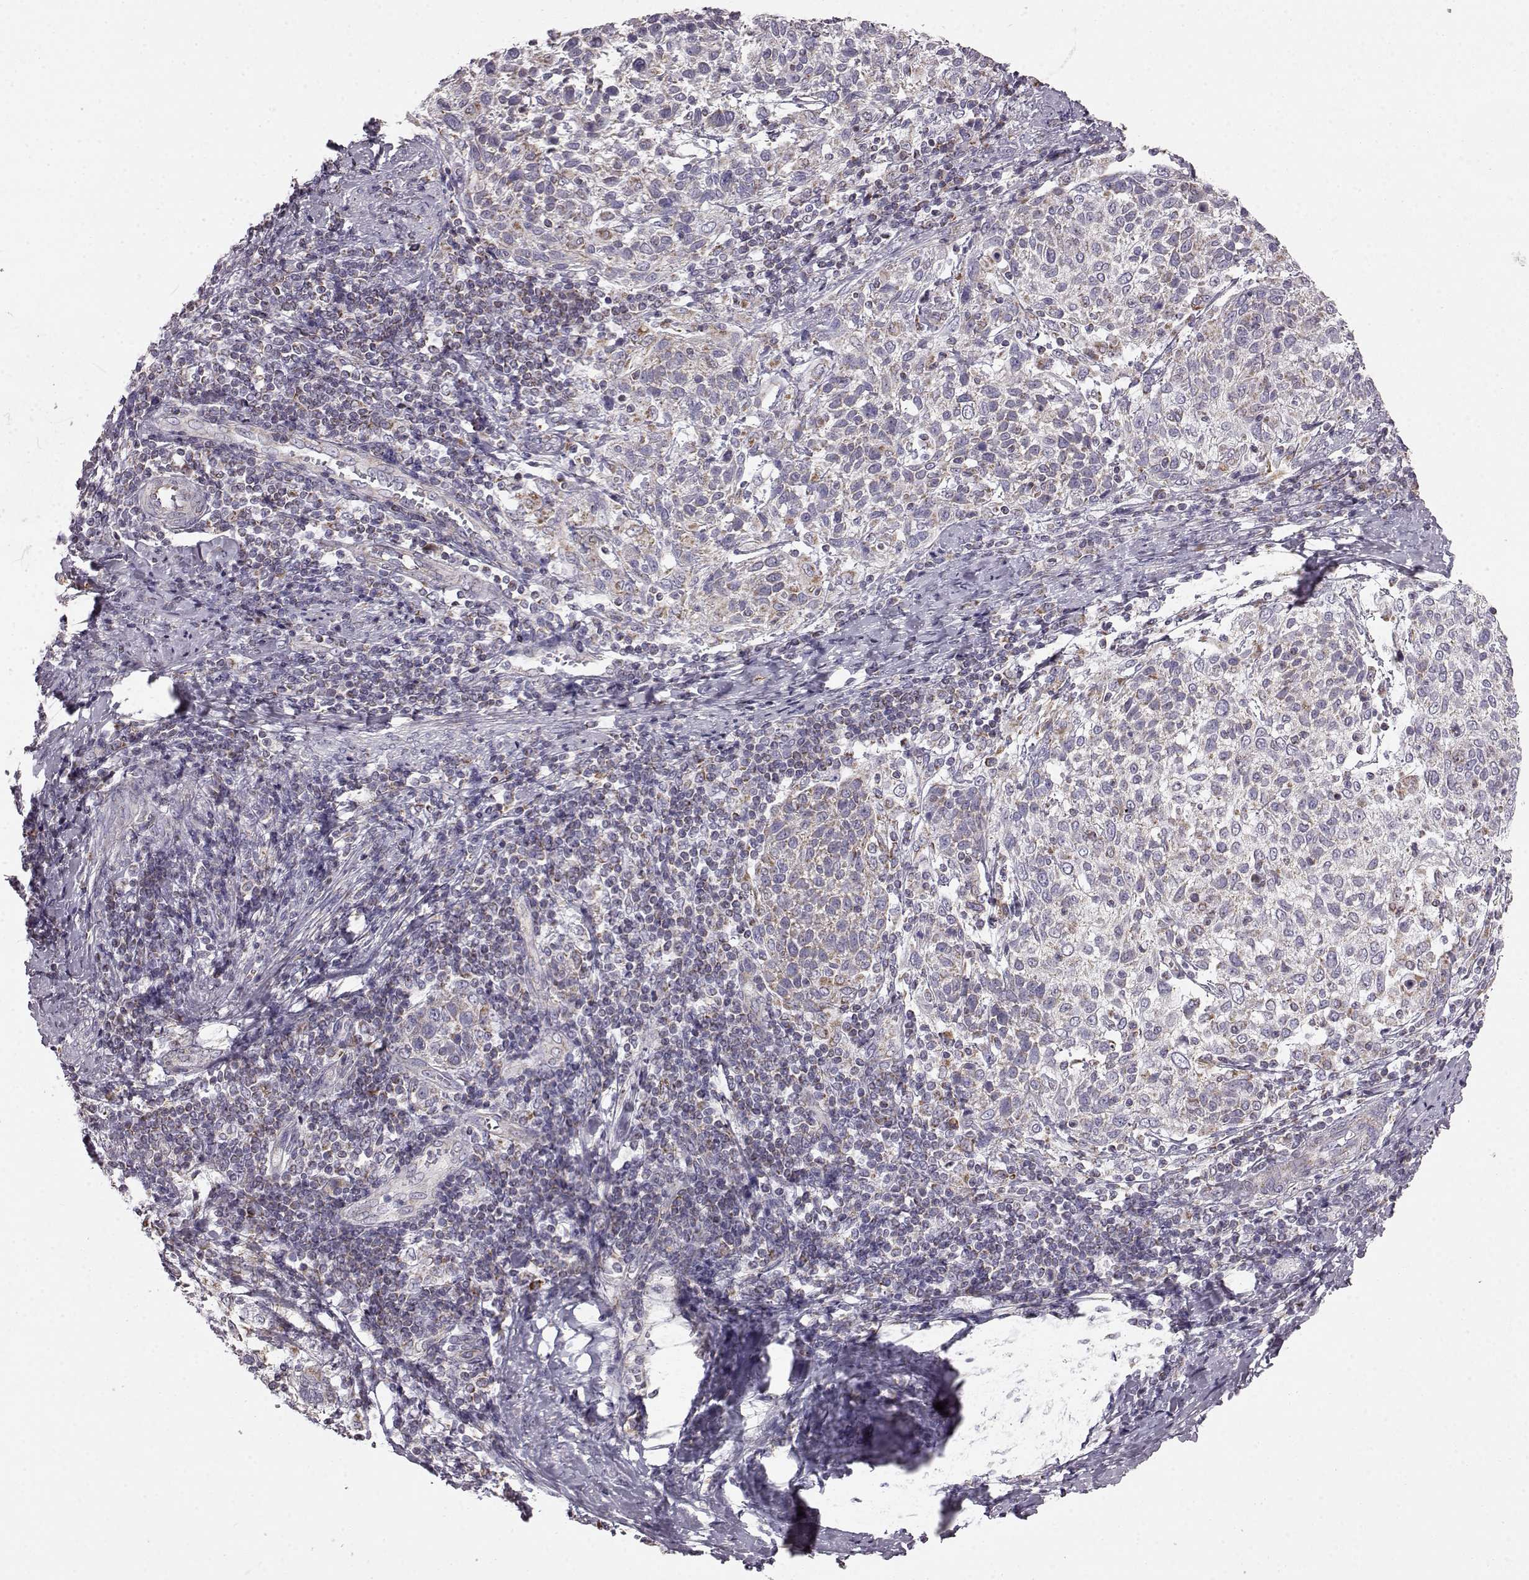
{"staining": {"intensity": "moderate", "quantity": "<25%", "location": "cytoplasmic/membranous"}, "tissue": "cervical cancer", "cell_type": "Tumor cells", "image_type": "cancer", "snomed": [{"axis": "morphology", "description": "Squamous cell carcinoma, NOS"}, {"axis": "topography", "description": "Cervix"}], "caption": "Moderate cytoplasmic/membranous staining is identified in approximately <25% of tumor cells in cervical squamous cell carcinoma.", "gene": "FAM8A1", "patient": {"sex": "female", "age": 61}}